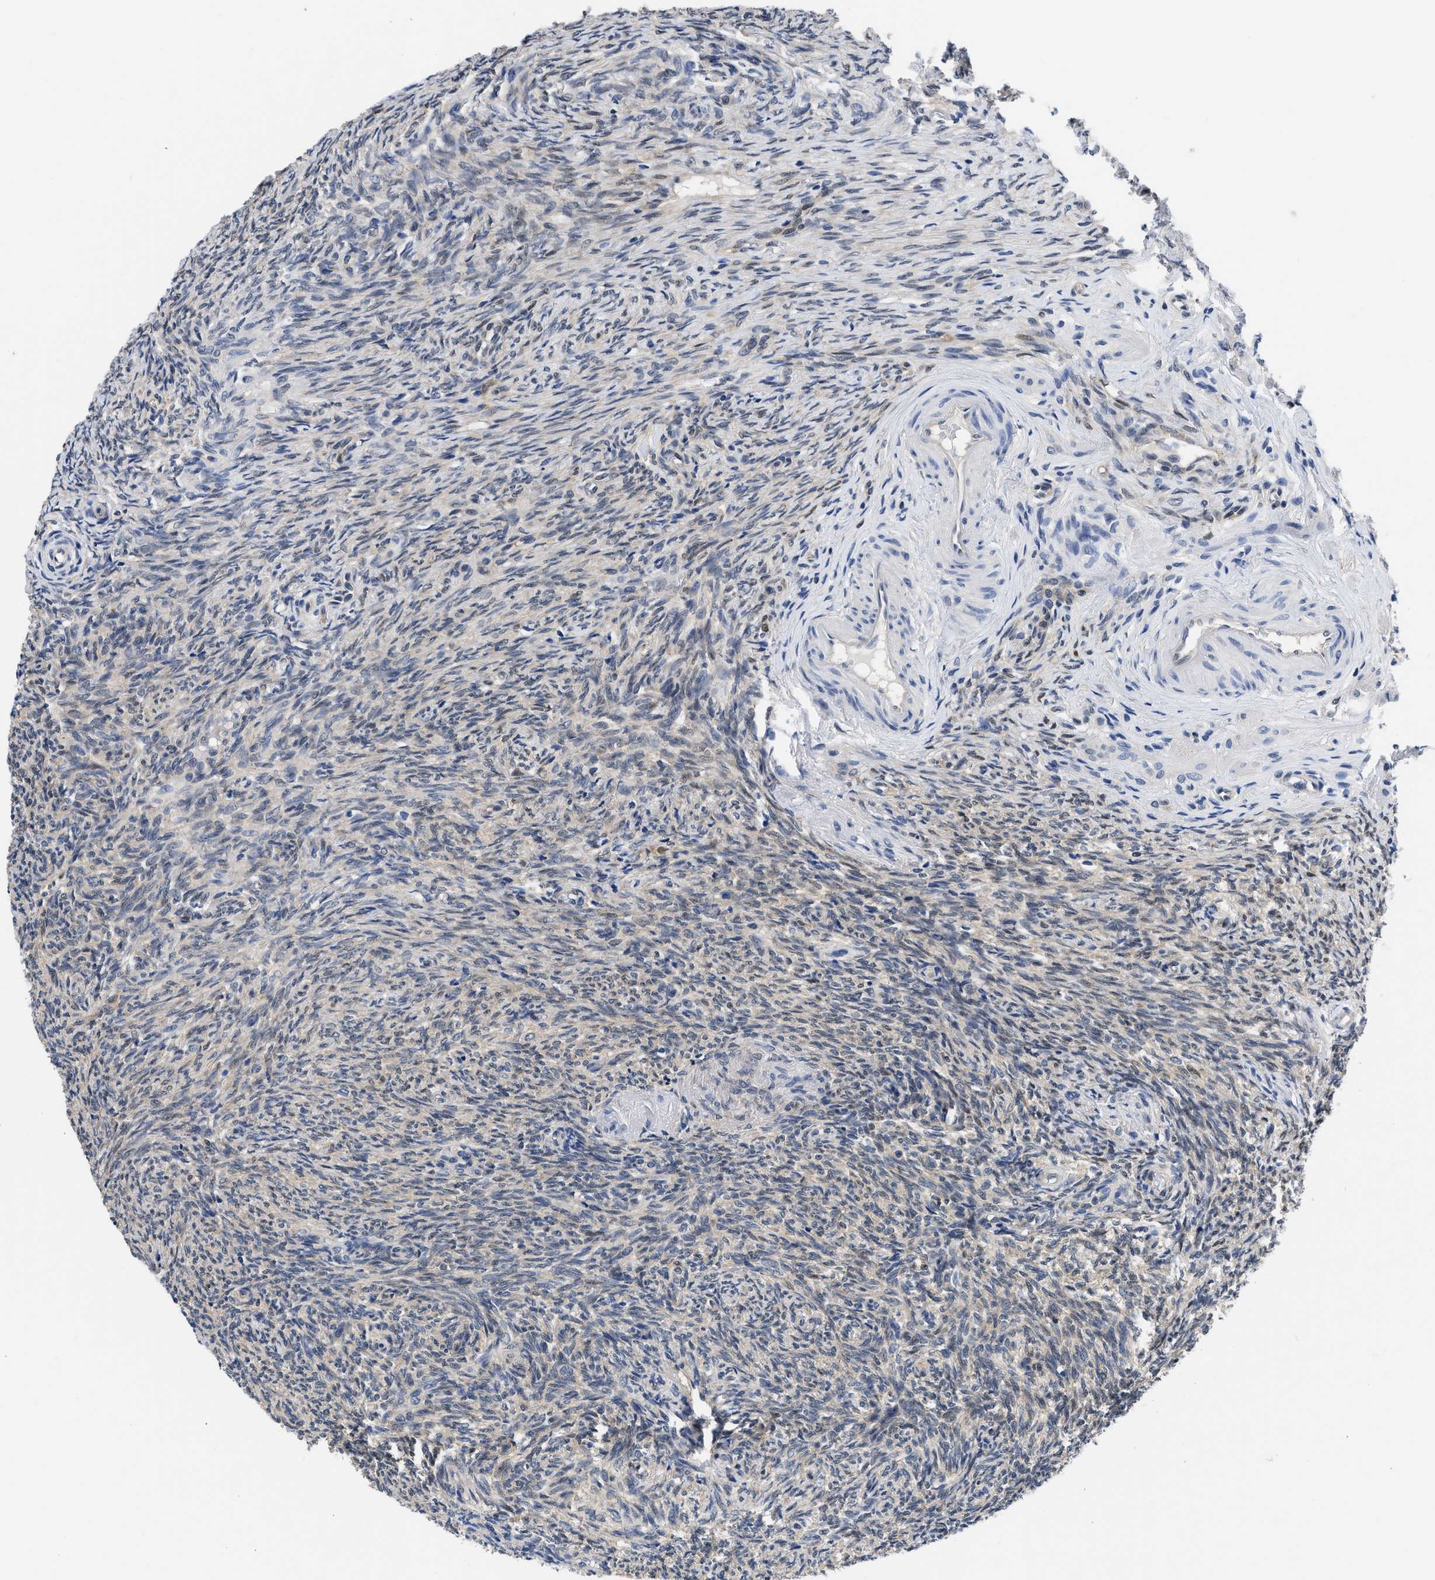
{"staining": {"intensity": "strong", "quantity": ">75%", "location": "cytoplasmic/membranous,nuclear"}, "tissue": "ovary", "cell_type": "Follicle cells", "image_type": "normal", "snomed": [{"axis": "morphology", "description": "Normal tissue, NOS"}, {"axis": "topography", "description": "Ovary"}], "caption": "Ovary stained with a brown dye exhibits strong cytoplasmic/membranous,nuclear positive positivity in about >75% of follicle cells.", "gene": "XPO5", "patient": {"sex": "female", "age": 41}}